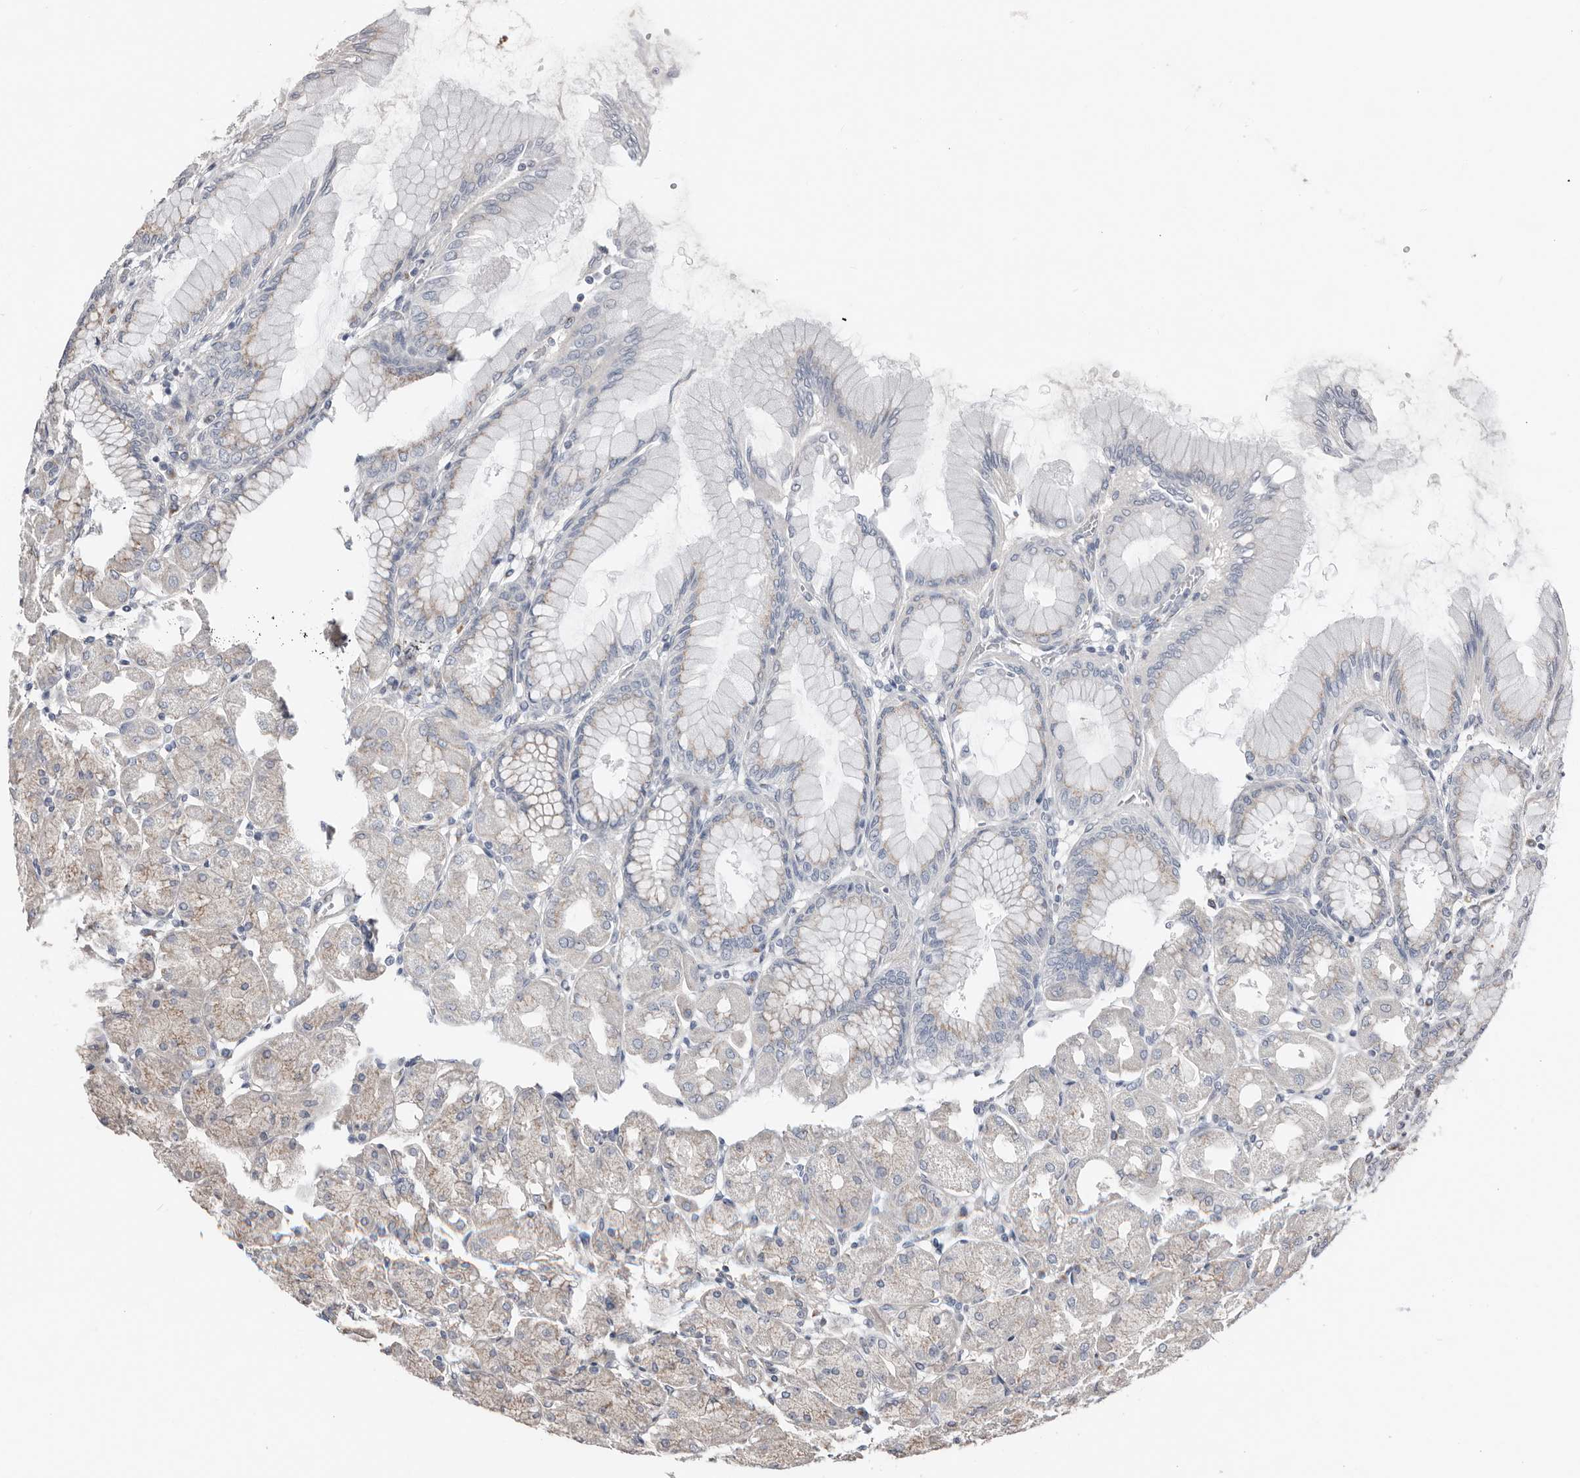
{"staining": {"intensity": "moderate", "quantity": "25%-75%", "location": "cytoplasmic/membranous"}, "tissue": "stomach", "cell_type": "Glandular cells", "image_type": "normal", "snomed": [{"axis": "morphology", "description": "Normal tissue, NOS"}, {"axis": "topography", "description": "Stomach, upper"}], "caption": "IHC staining of normal stomach, which demonstrates medium levels of moderate cytoplasmic/membranous expression in approximately 25%-75% of glandular cells indicating moderate cytoplasmic/membranous protein staining. The staining was performed using DAB (3,3'-diaminobenzidine) (brown) for protein detection and nuclei were counterstained in hematoxylin (blue).", "gene": "COG1", "patient": {"sex": "female", "age": 56}}